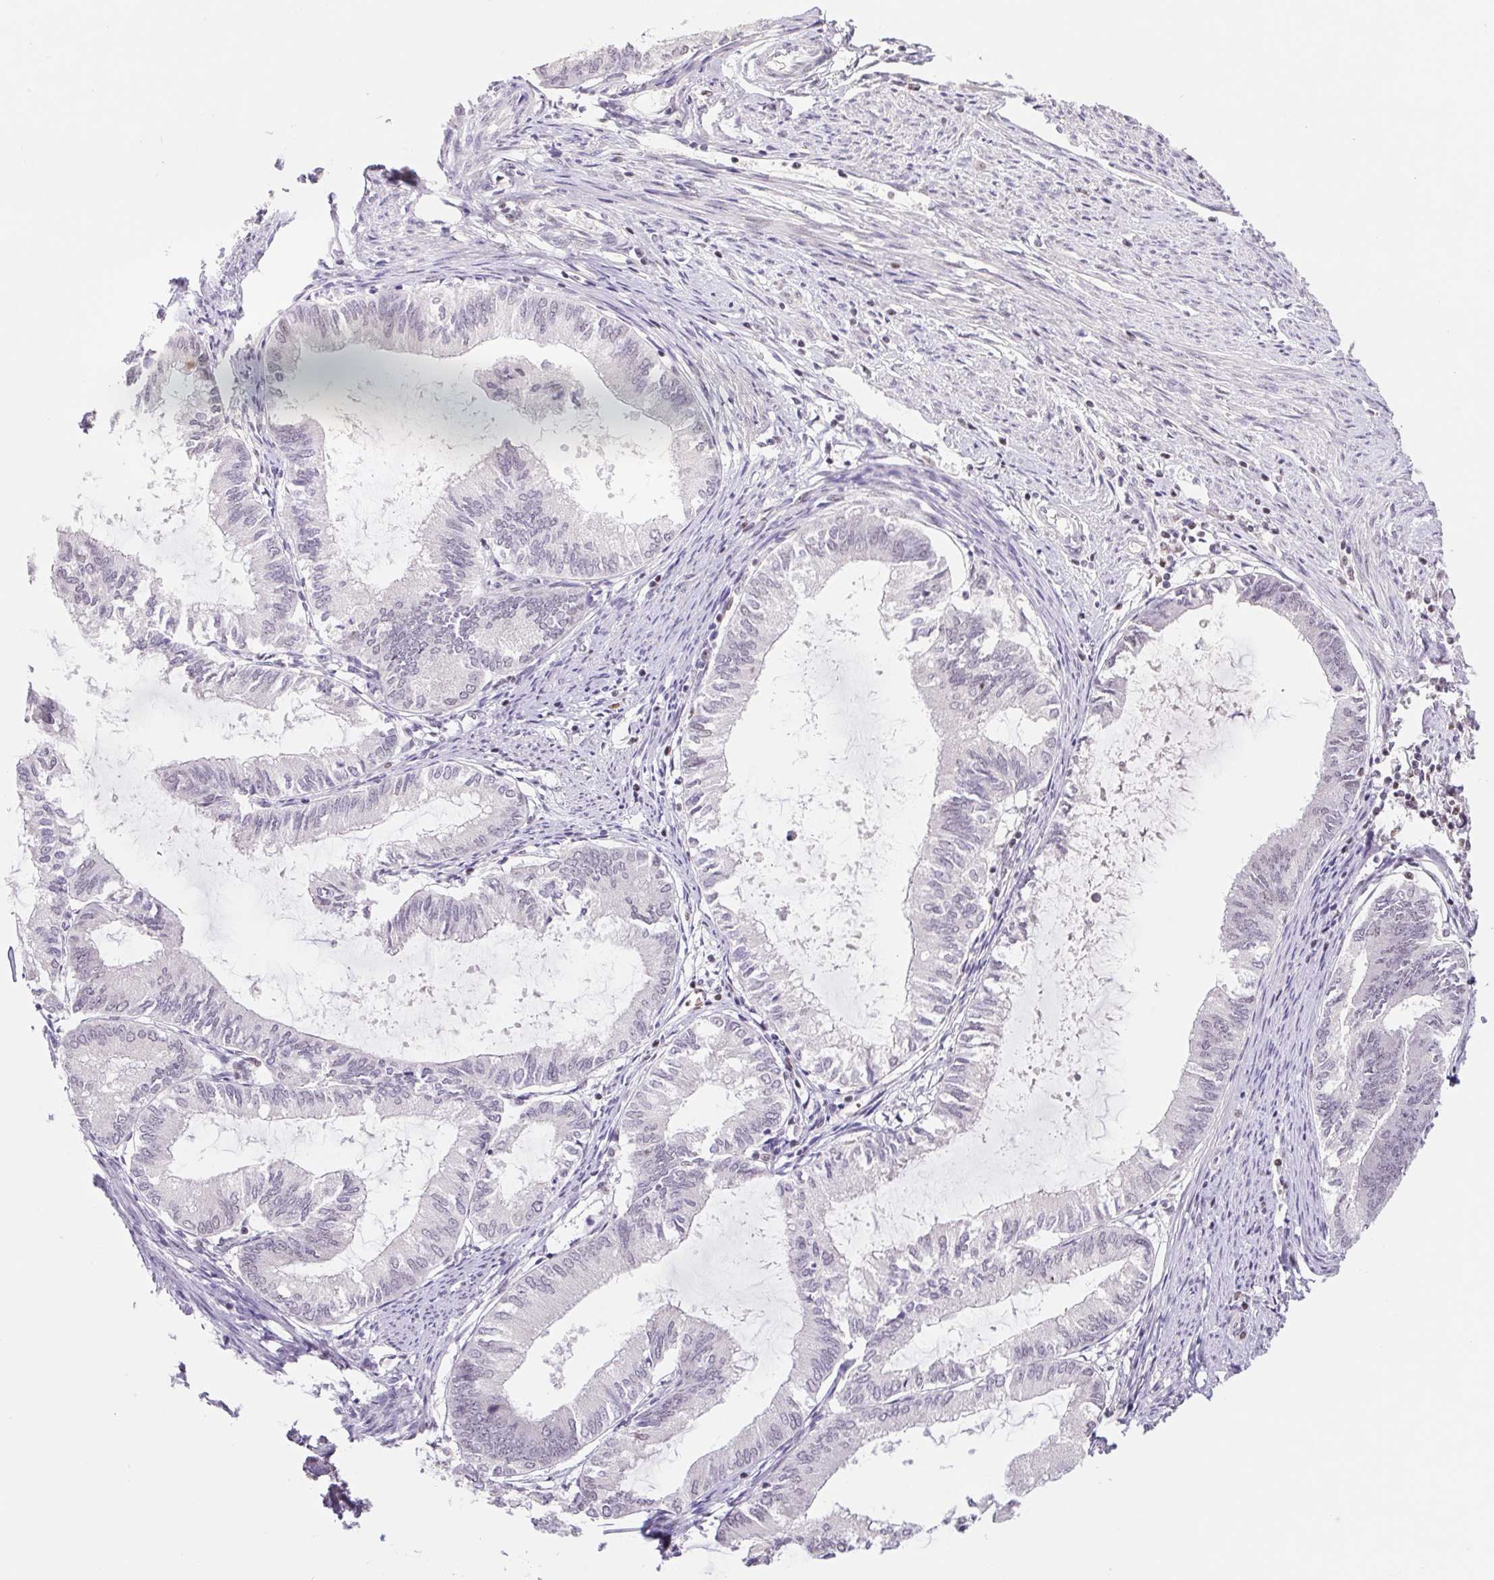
{"staining": {"intensity": "negative", "quantity": "none", "location": "none"}, "tissue": "endometrial cancer", "cell_type": "Tumor cells", "image_type": "cancer", "snomed": [{"axis": "morphology", "description": "Adenocarcinoma, NOS"}, {"axis": "topography", "description": "Endometrium"}], "caption": "Endometrial adenocarcinoma was stained to show a protein in brown. There is no significant expression in tumor cells.", "gene": "TRERF1", "patient": {"sex": "female", "age": 86}}